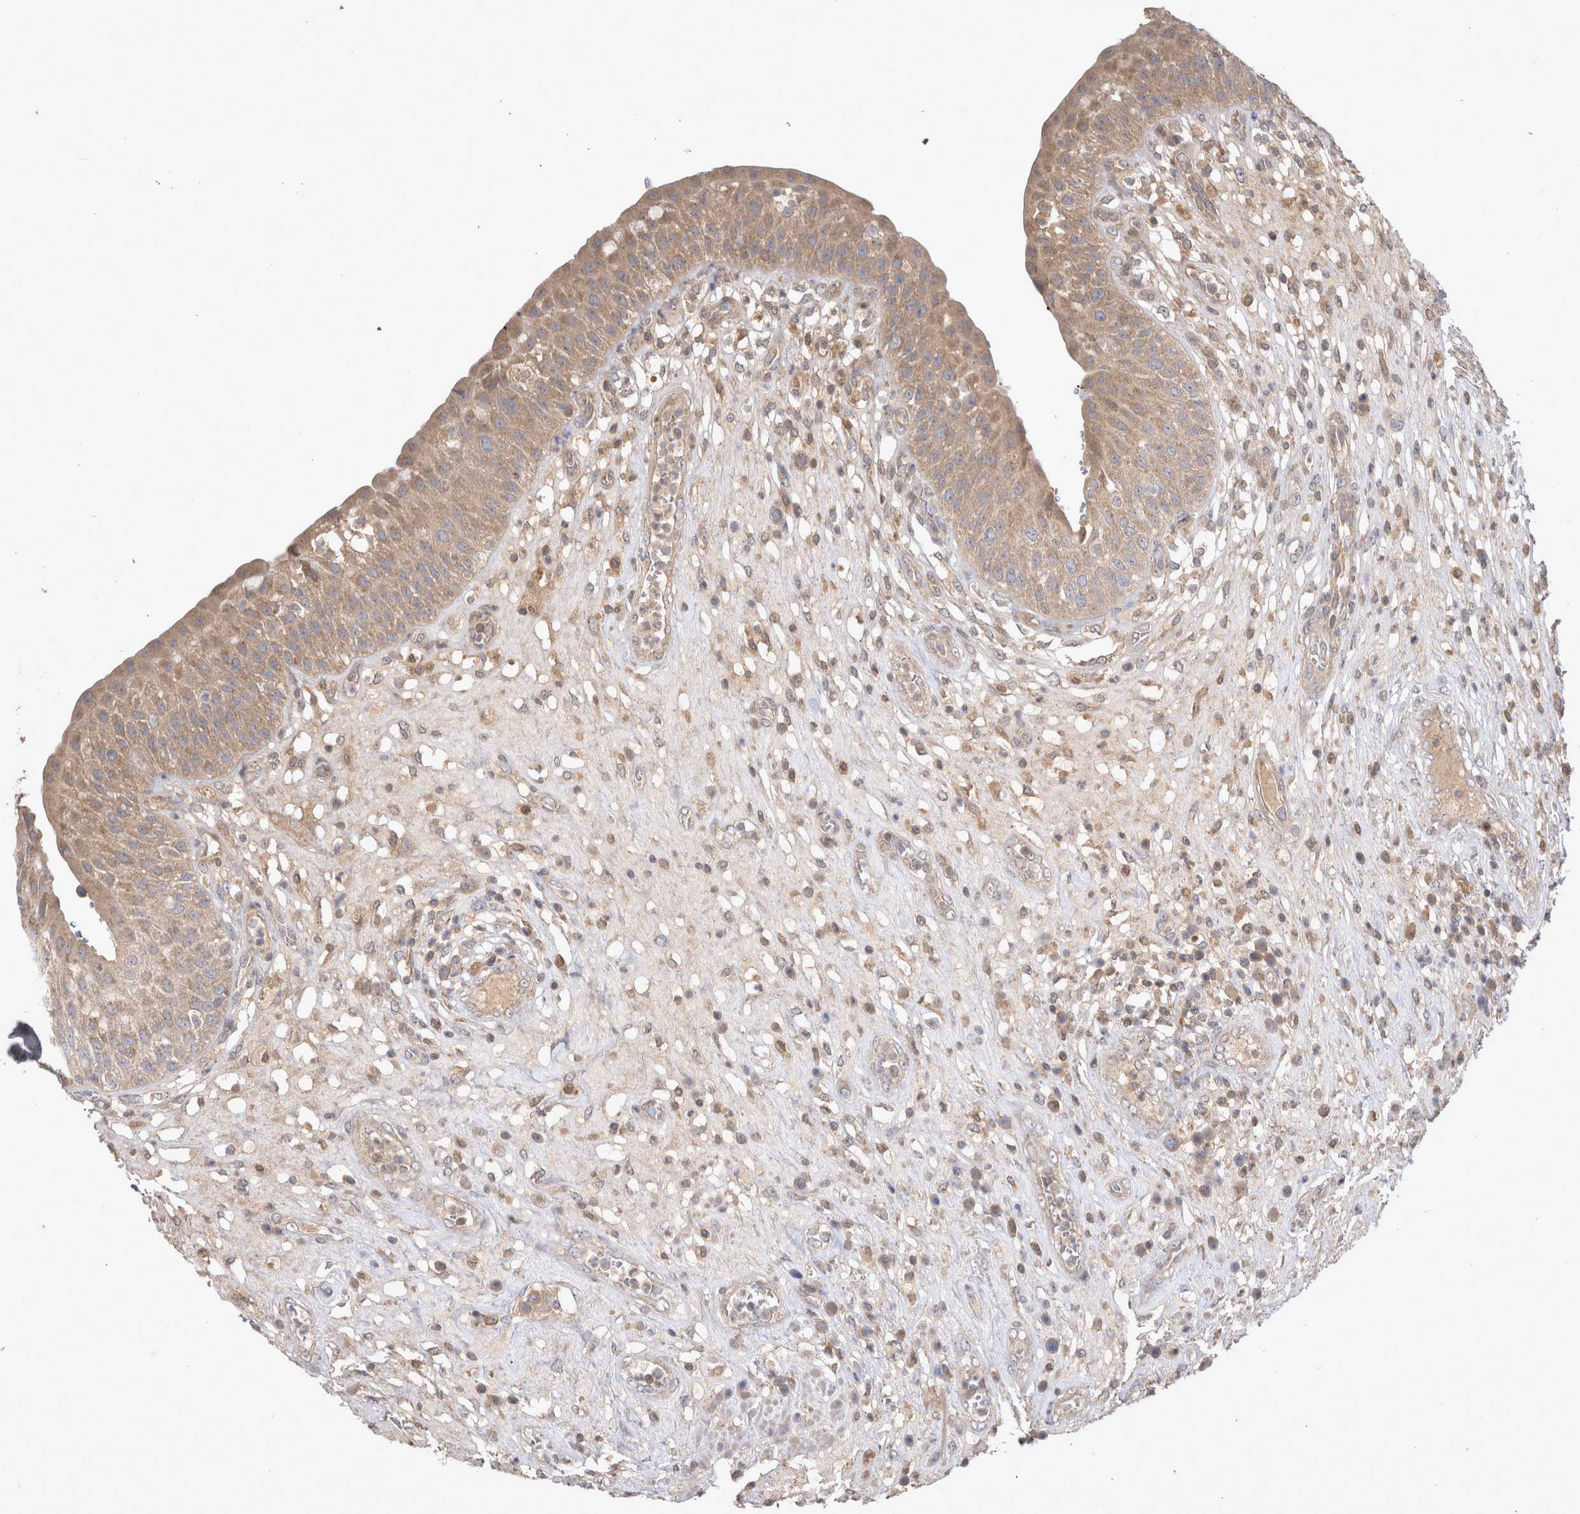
{"staining": {"intensity": "weak", "quantity": ">75%", "location": "cytoplasmic/membranous"}, "tissue": "urinary bladder", "cell_type": "Urothelial cells", "image_type": "normal", "snomed": [{"axis": "morphology", "description": "Normal tissue, NOS"}, {"axis": "topography", "description": "Urinary bladder"}], "caption": "IHC of normal human urinary bladder exhibits low levels of weak cytoplasmic/membranous staining in about >75% of urothelial cells. The protein of interest is shown in brown color, while the nuclei are stained blue.", "gene": "SRD5A3", "patient": {"sex": "female", "age": 62}}